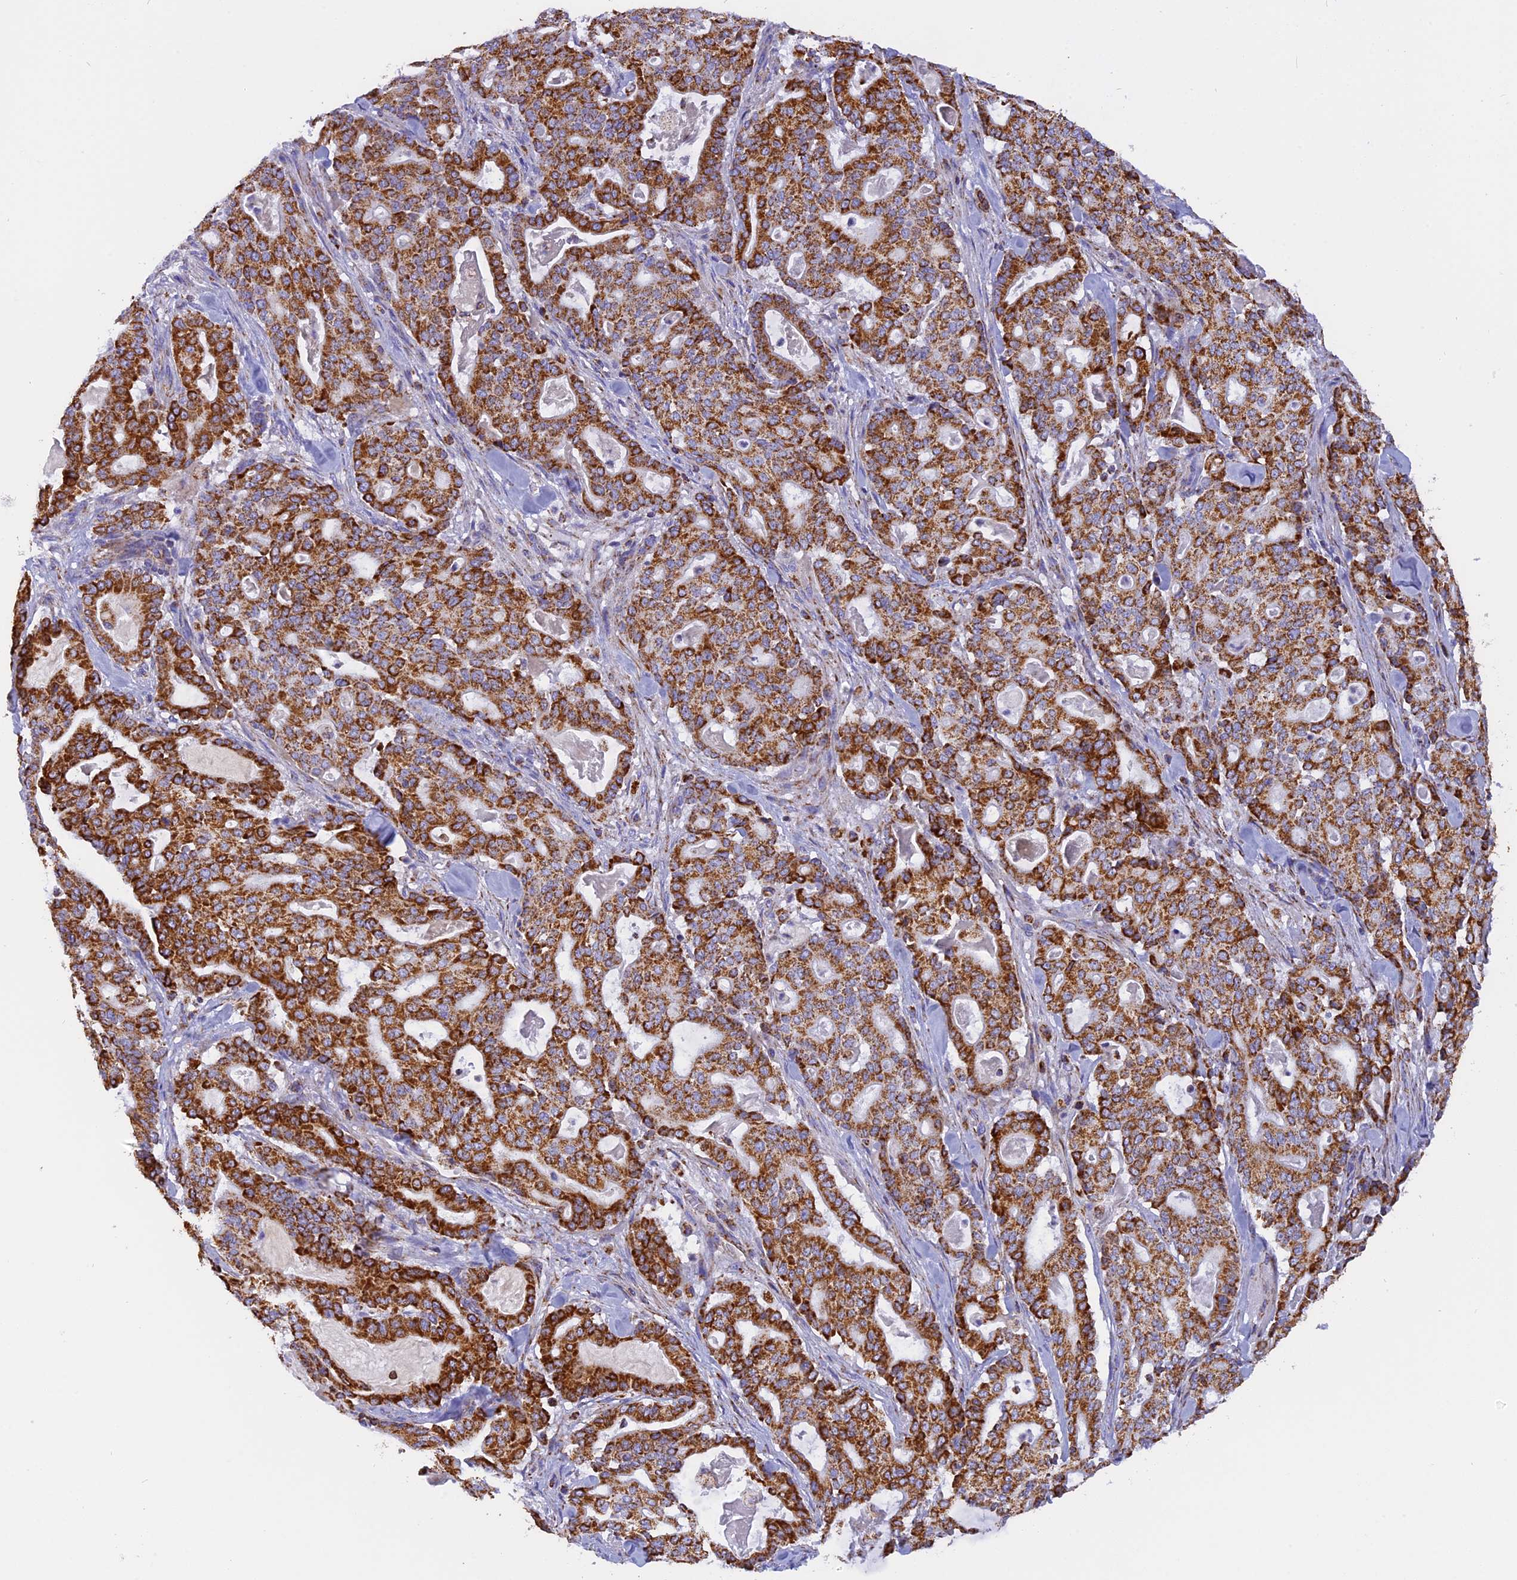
{"staining": {"intensity": "strong", "quantity": ">75%", "location": "cytoplasmic/membranous"}, "tissue": "pancreatic cancer", "cell_type": "Tumor cells", "image_type": "cancer", "snomed": [{"axis": "morphology", "description": "Adenocarcinoma, NOS"}, {"axis": "topography", "description": "Pancreas"}], "caption": "Pancreatic adenocarcinoma stained for a protein reveals strong cytoplasmic/membranous positivity in tumor cells.", "gene": "KCNG1", "patient": {"sex": "male", "age": 63}}